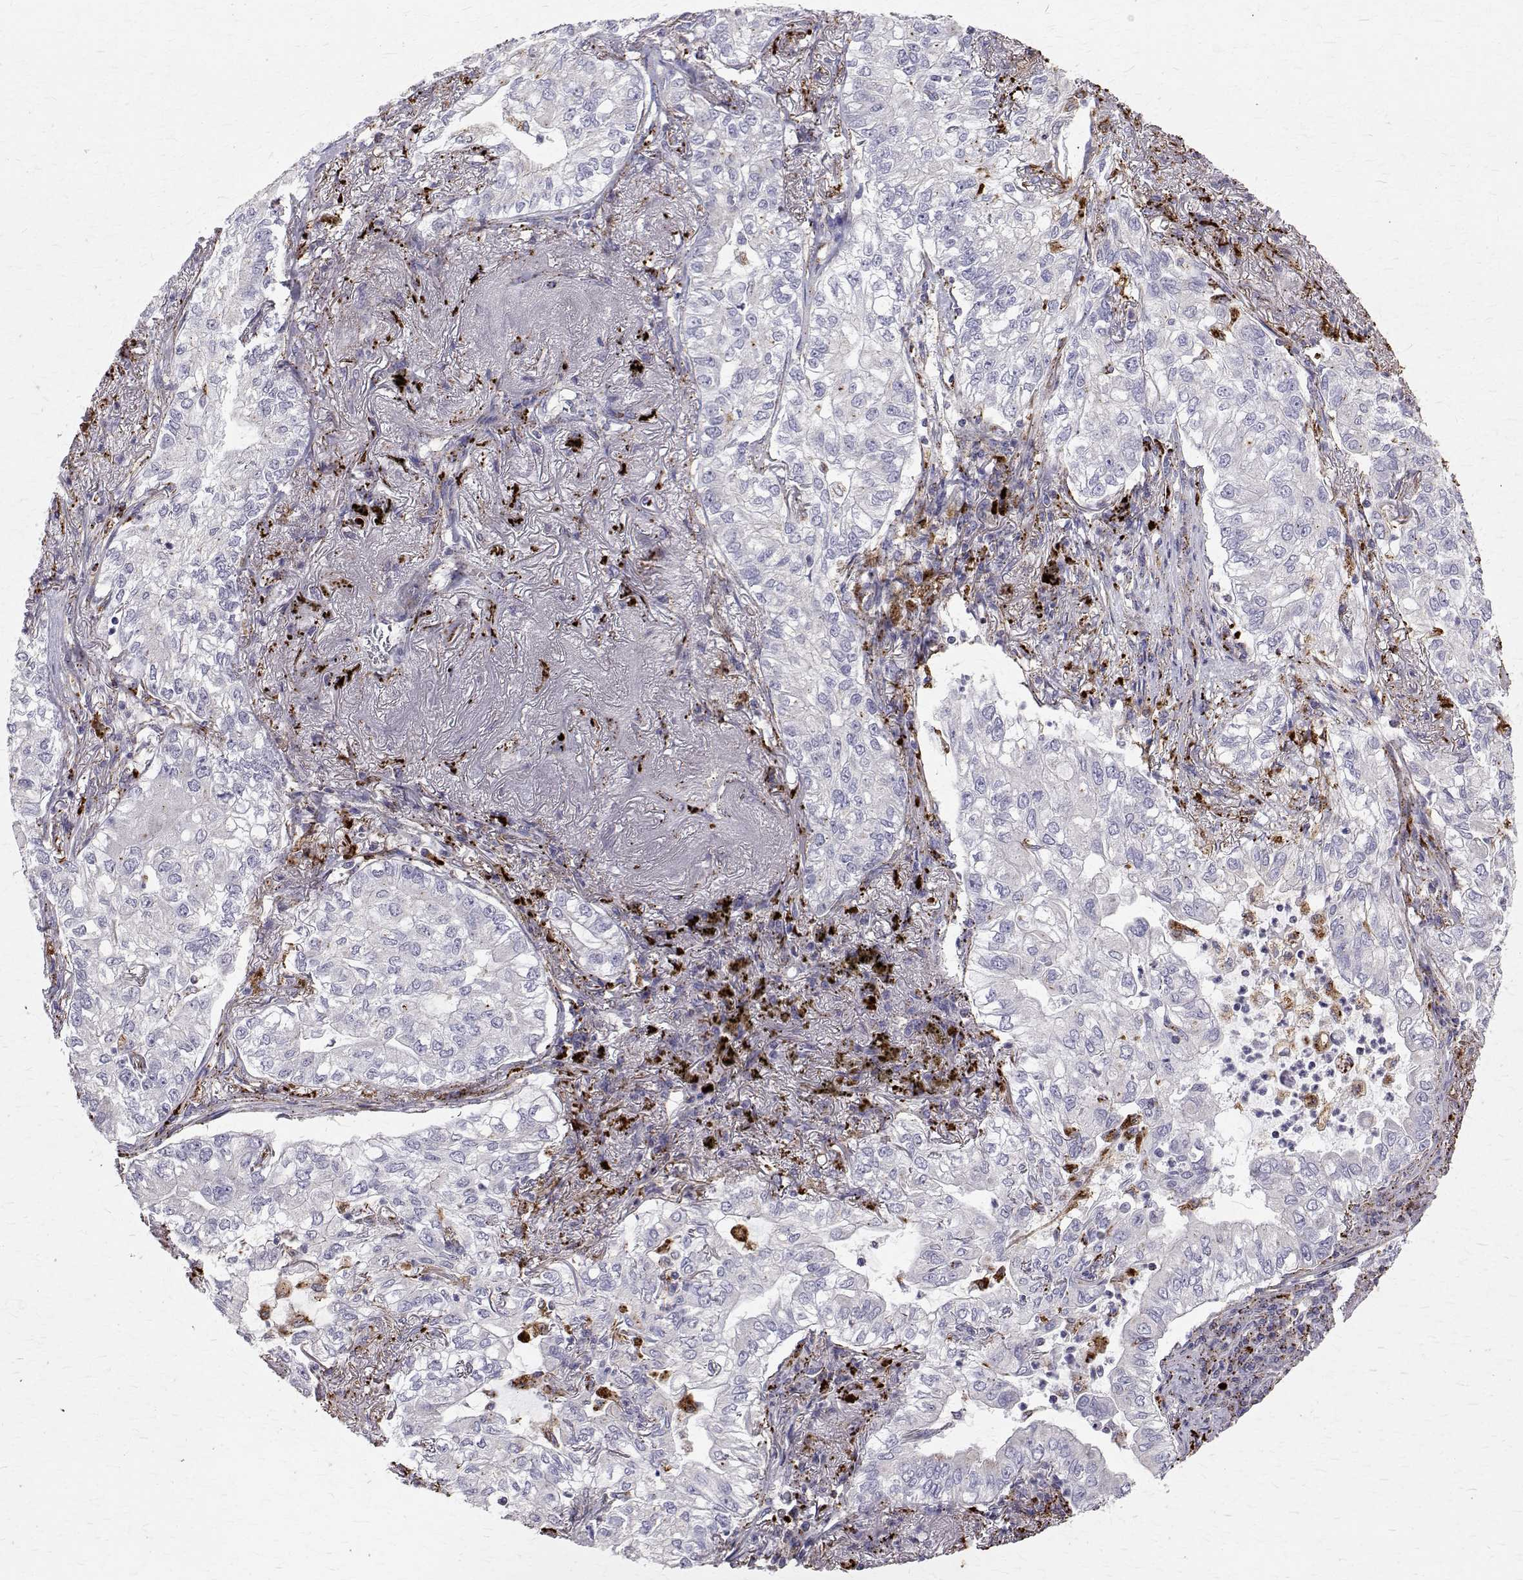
{"staining": {"intensity": "negative", "quantity": "none", "location": "none"}, "tissue": "lung cancer", "cell_type": "Tumor cells", "image_type": "cancer", "snomed": [{"axis": "morphology", "description": "Adenocarcinoma, NOS"}, {"axis": "topography", "description": "Lung"}], "caption": "Immunohistochemistry (IHC) of human lung cancer shows no expression in tumor cells.", "gene": "TPP1", "patient": {"sex": "female", "age": 73}}